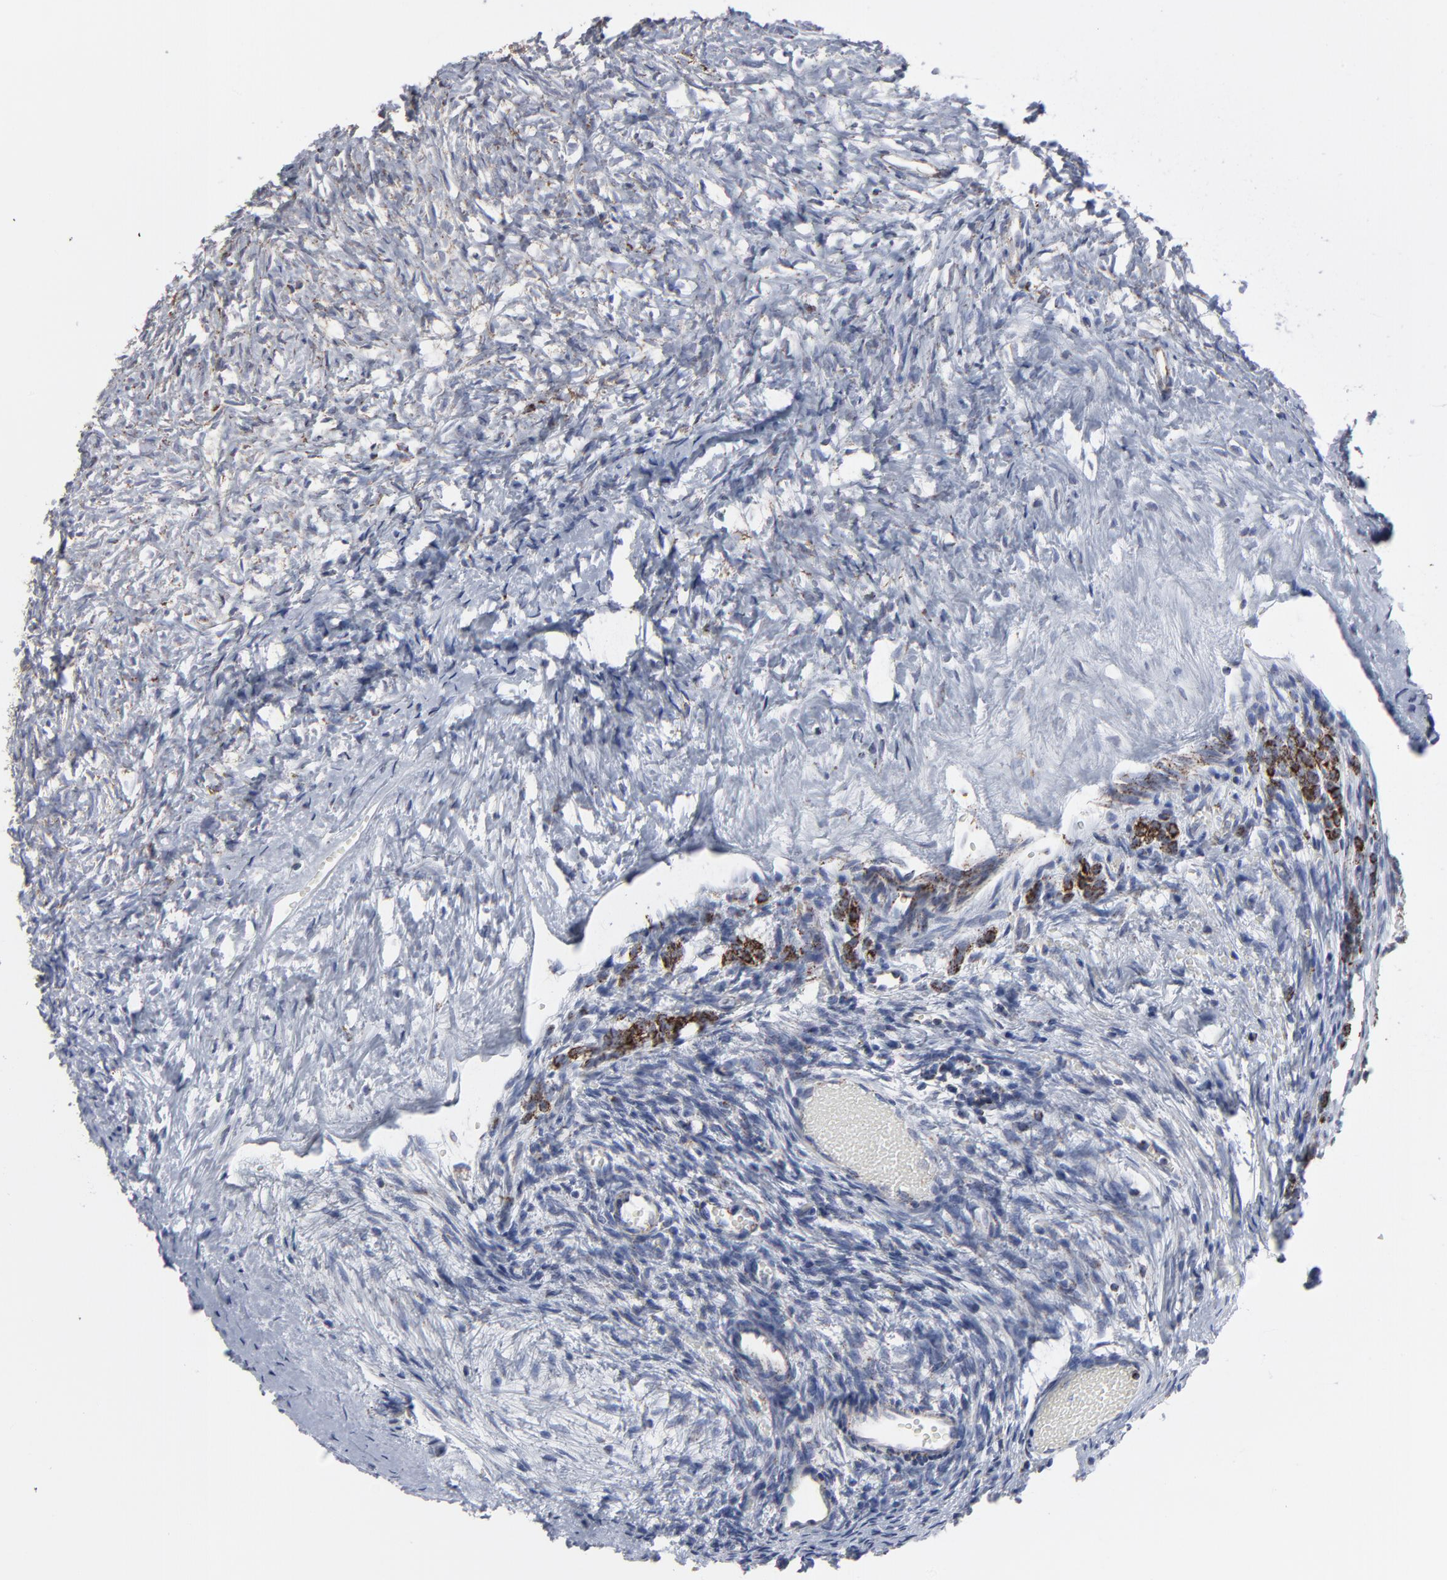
{"staining": {"intensity": "negative", "quantity": "none", "location": "none"}, "tissue": "ovary", "cell_type": "Ovarian stroma cells", "image_type": "normal", "snomed": [{"axis": "morphology", "description": "Normal tissue, NOS"}, {"axis": "topography", "description": "Ovary"}], "caption": "IHC micrograph of benign ovary stained for a protein (brown), which demonstrates no expression in ovarian stroma cells.", "gene": "TXNRD2", "patient": {"sex": "female", "age": 35}}